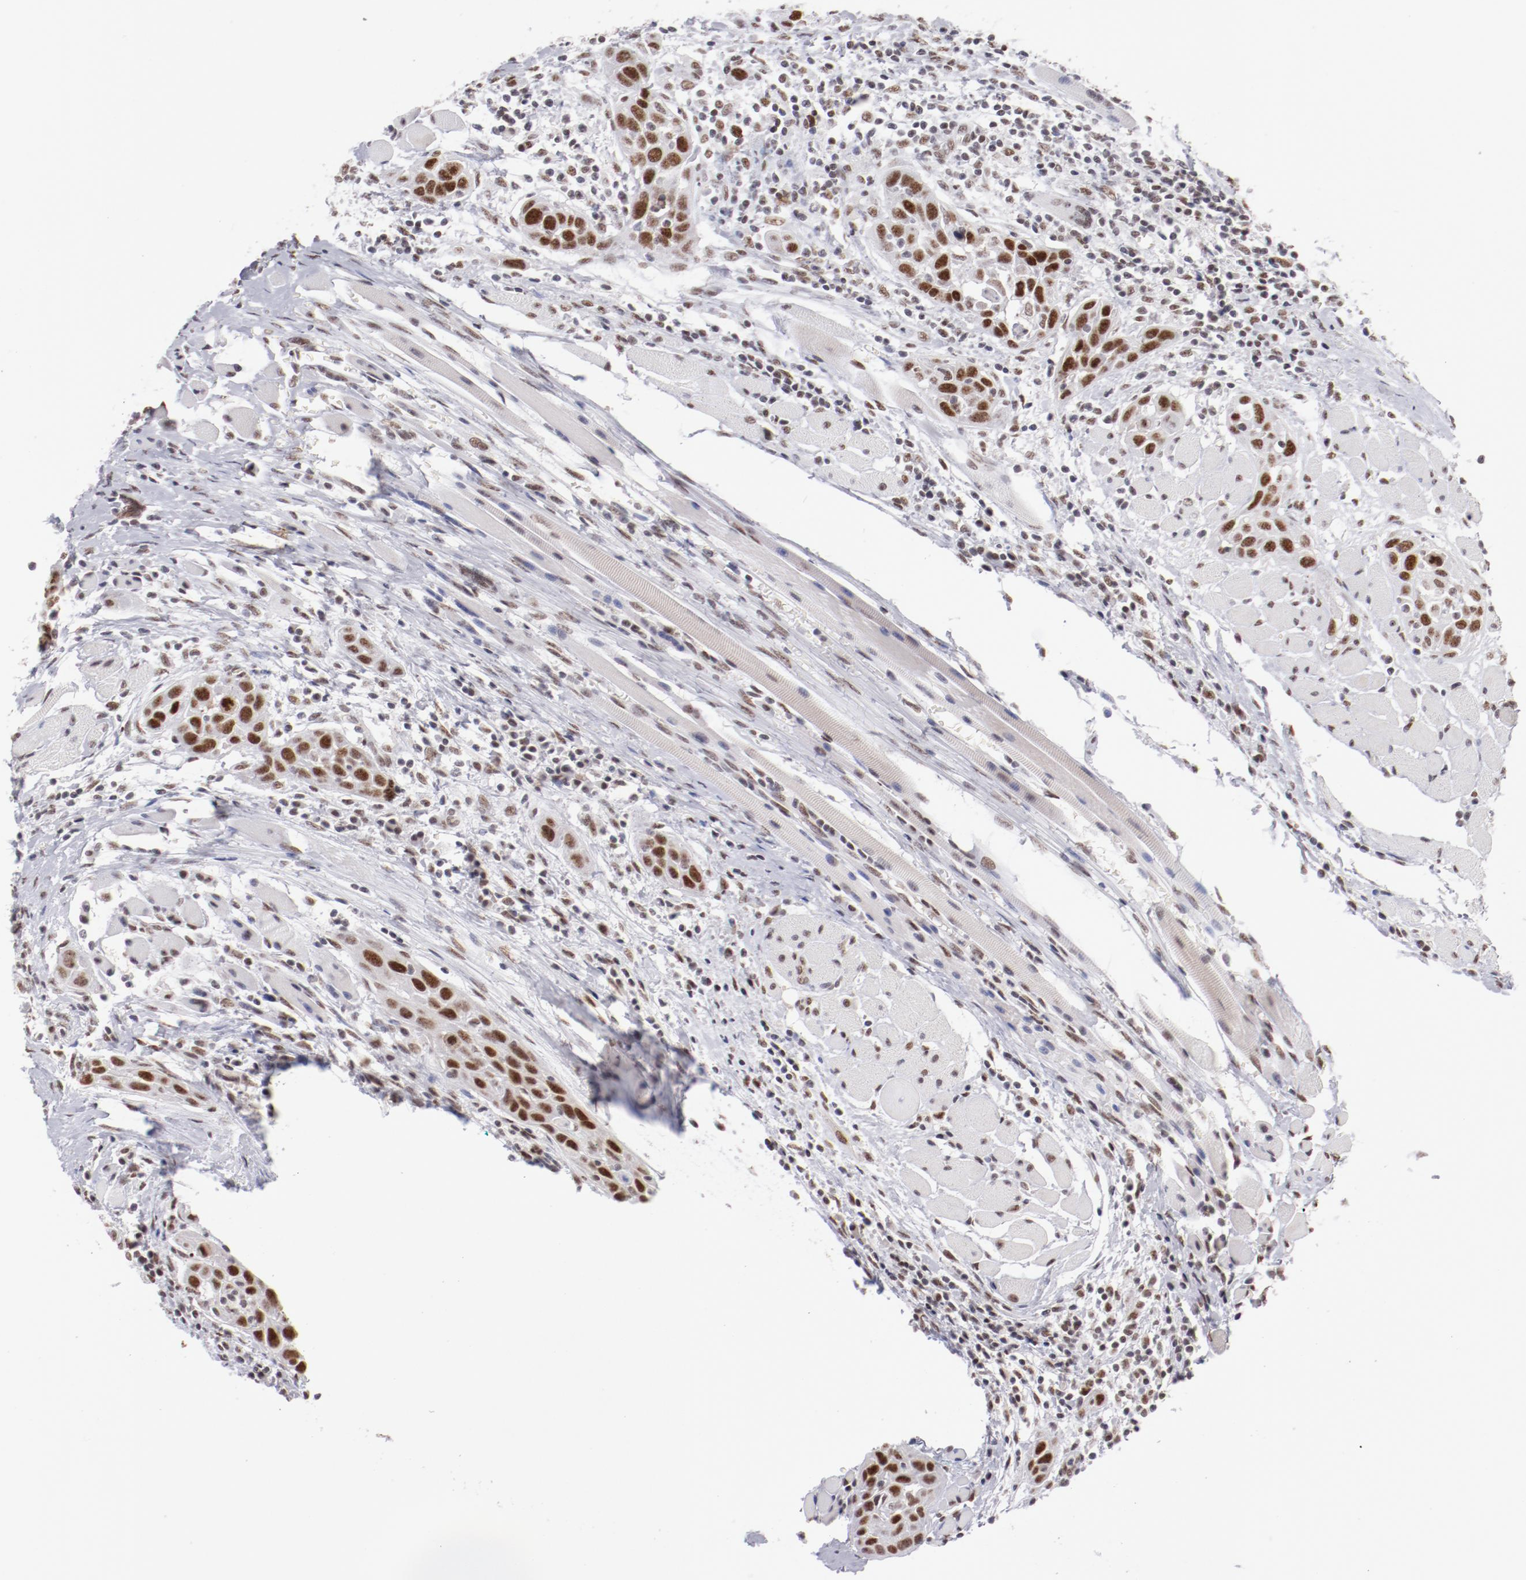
{"staining": {"intensity": "strong", "quantity": ">75%", "location": "nuclear"}, "tissue": "head and neck cancer", "cell_type": "Tumor cells", "image_type": "cancer", "snomed": [{"axis": "morphology", "description": "Squamous cell carcinoma, NOS"}, {"axis": "topography", "description": "Oral tissue"}, {"axis": "topography", "description": "Head-Neck"}], "caption": "There is high levels of strong nuclear positivity in tumor cells of head and neck cancer (squamous cell carcinoma), as demonstrated by immunohistochemical staining (brown color).", "gene": "TFAP4", "patient": {"sex": "female", "age": 50}}